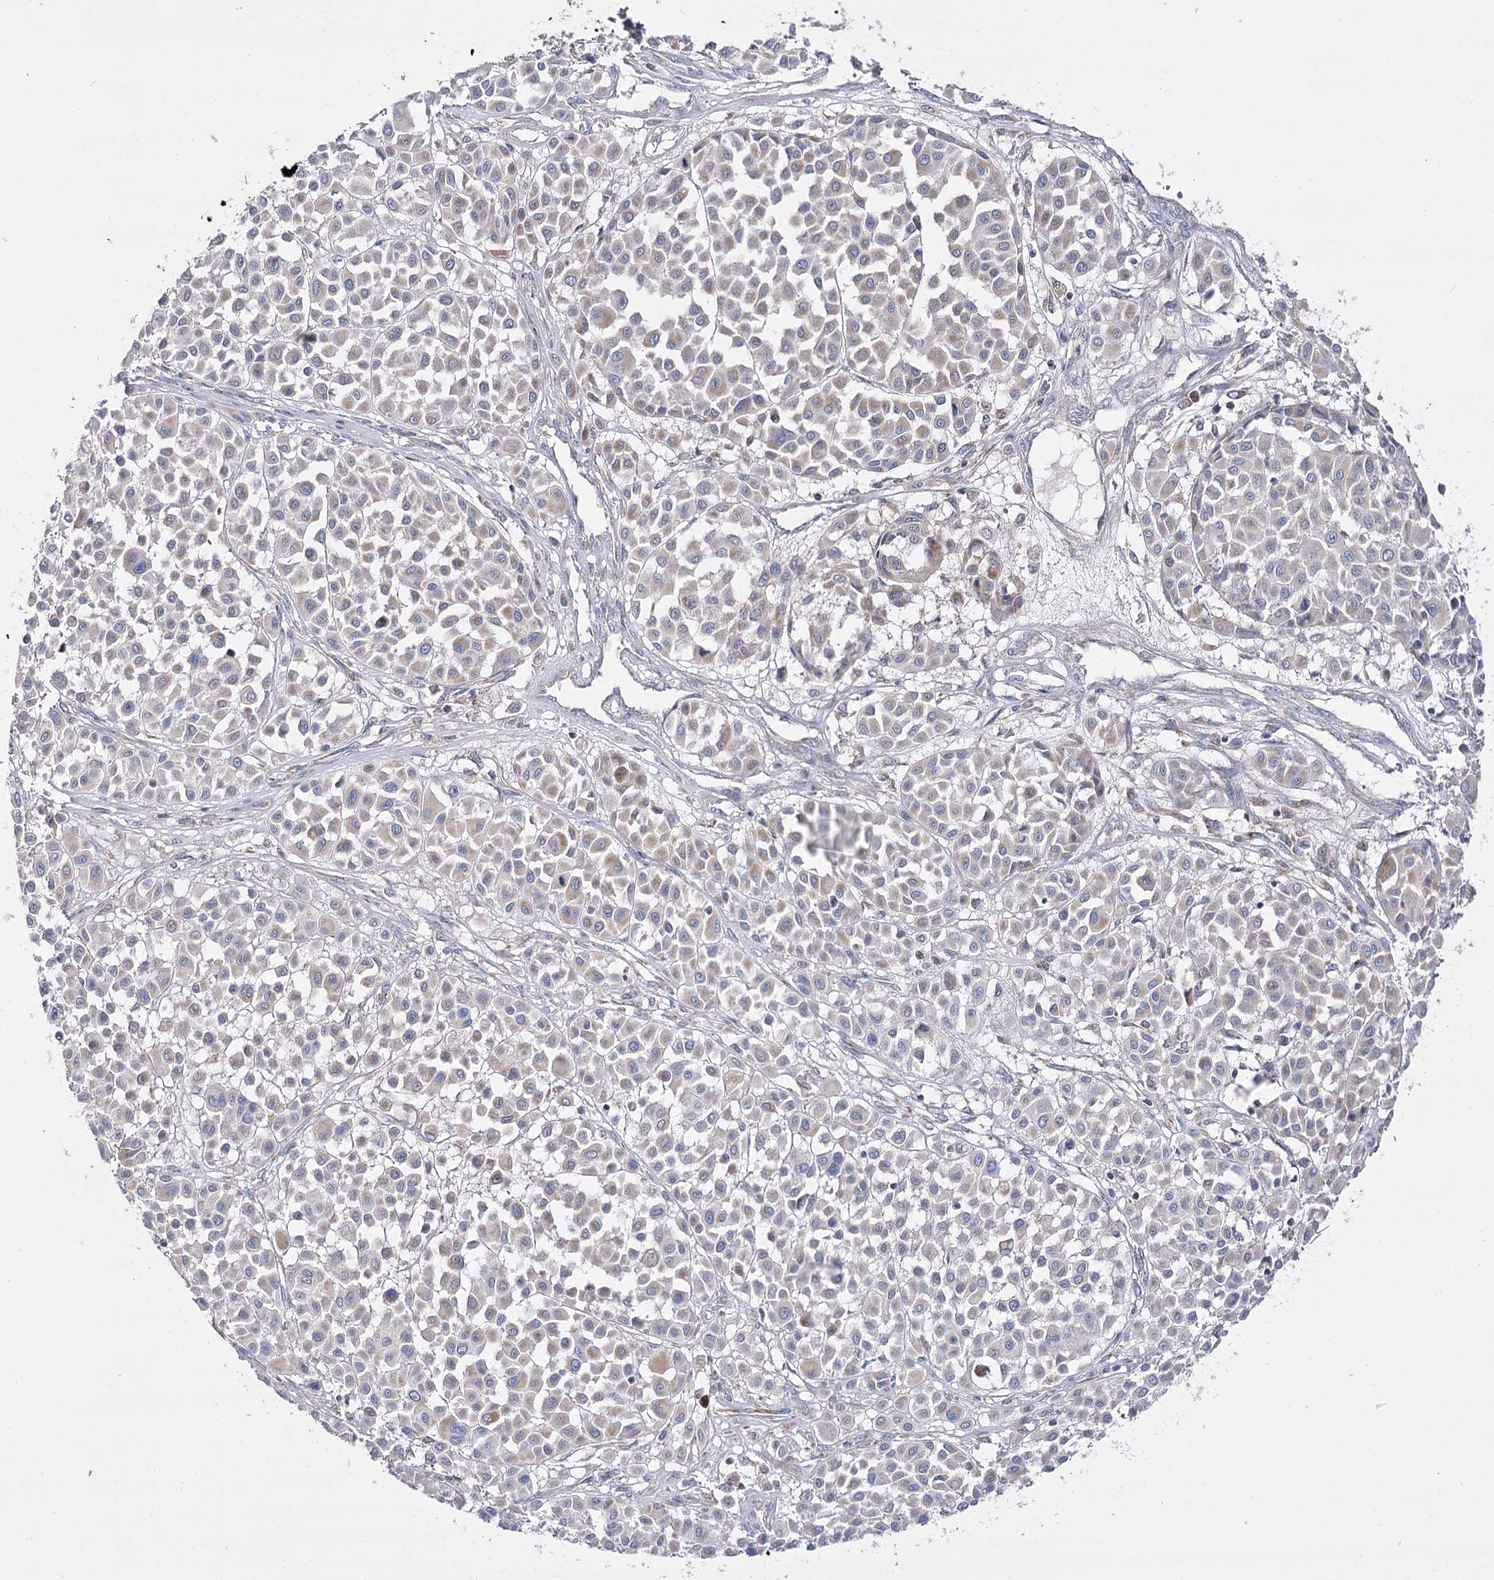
{"staining": {"intensity": "weak", "quantity": "<25%", "location": "cytoplasmic/membranous"}, "tissue": "melanoma", "cell_type": "Tumor cells", "image_type": "cancer", "snomed": [{"axis": "morphology", "description": "Malignant melanoma, Metastatic site"}, {"axis": "topography", "description": "Soft tissue"}], "caption": "High magnification brightfield microscopy of malignant melanoma (metastatic site) stained with DAB (brown) and counterstained with hematoxylin (blue): tumor cells show no significant staining.", "gene": "NADK2", "patient": {"sex": "male", "age": 41}}